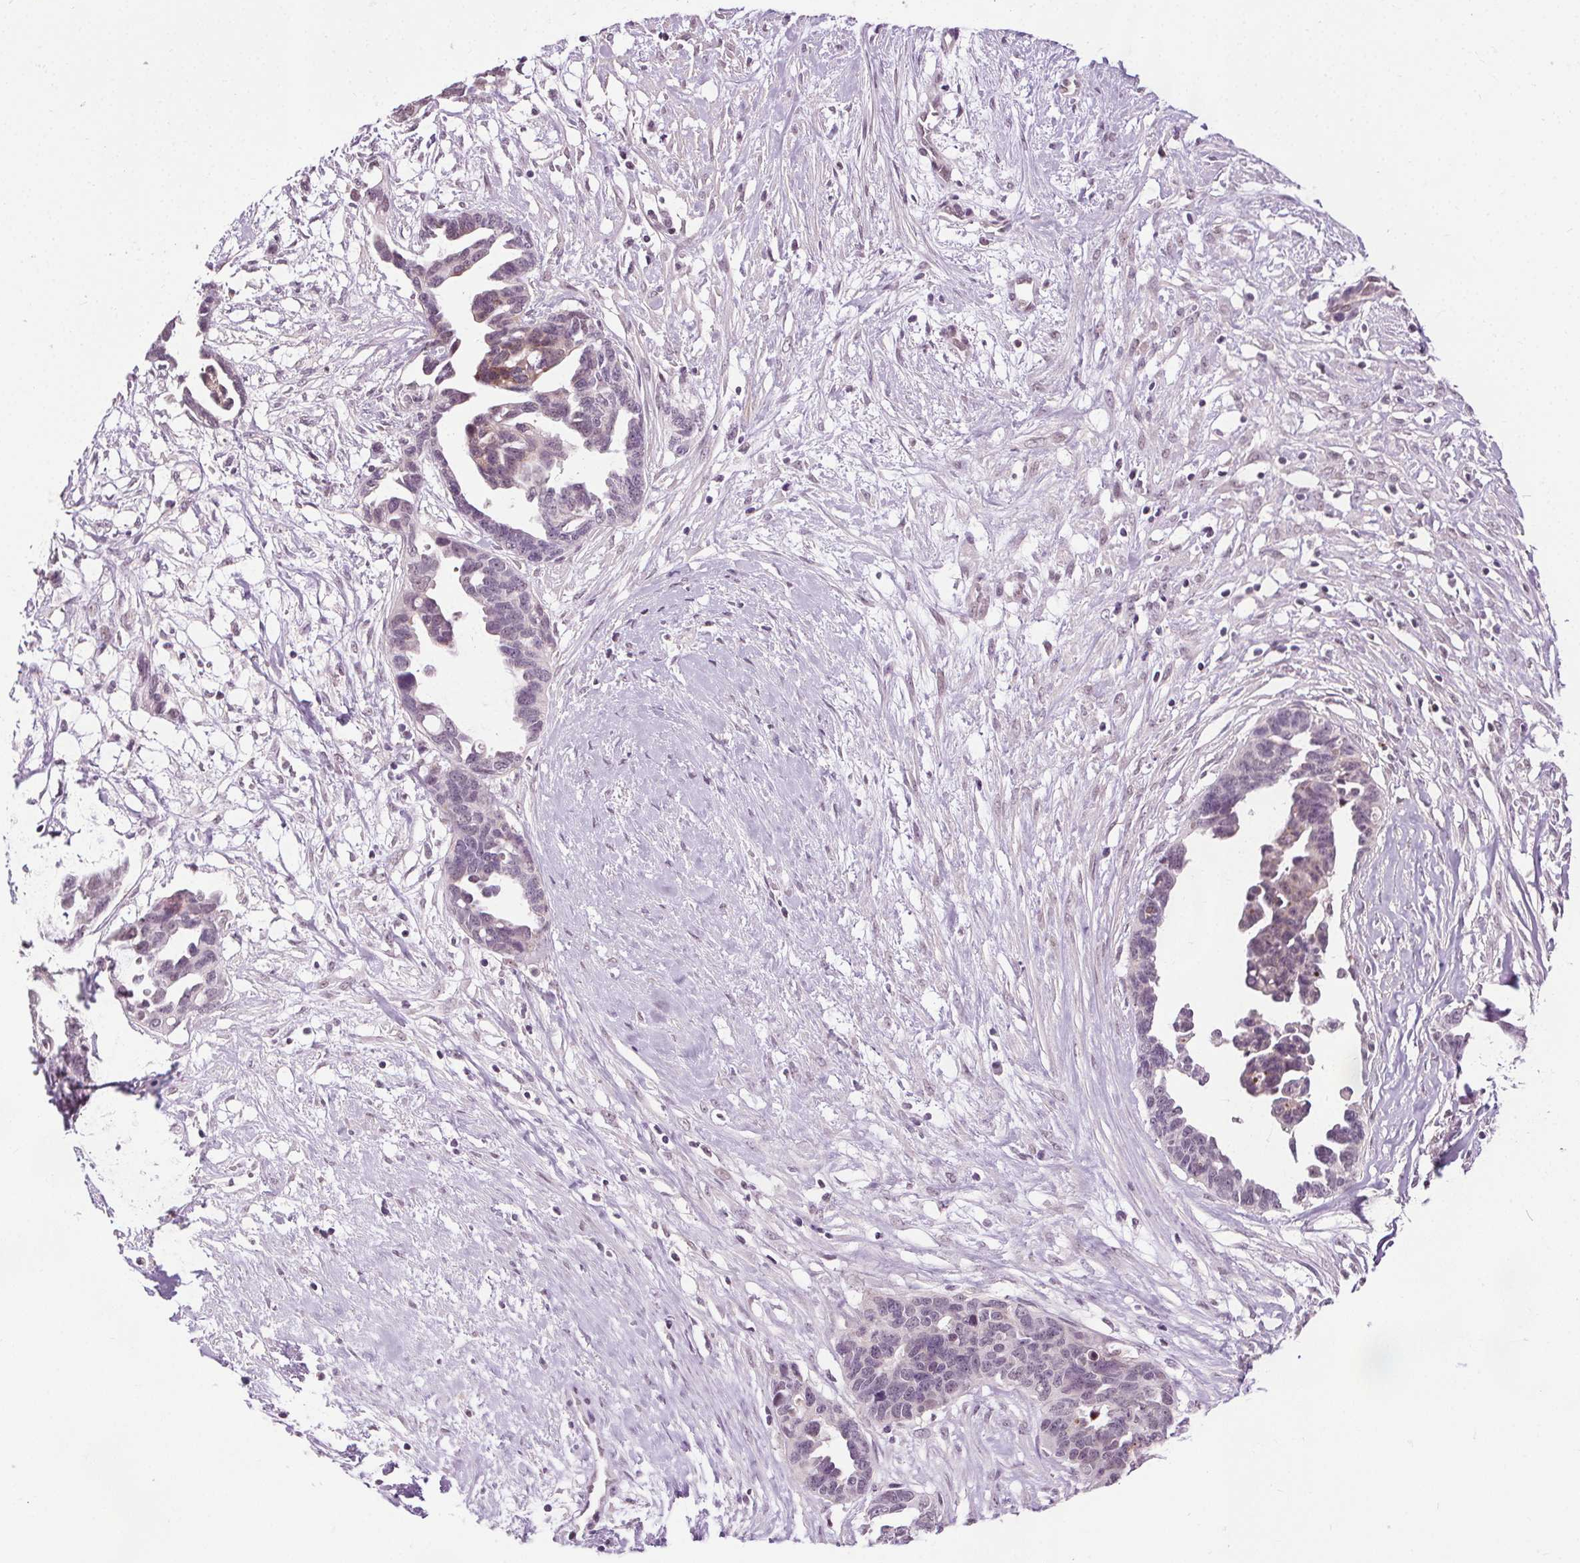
{"staining": {"intensity": "weak", "quantity": "<25%", "location": "cytoplasmic/membranous"}, "tissue": "ovarian cancer", "cell_type": "Tumor cells", "image_type": "cancer", "snomed": [{"axis": "morphology", "description": "Cystadenocarcinoma, serous, NOS"}, {"axis": "topography", "description": "Ovary"}], "caption": "Human ovarian cancer stained for a protein using IHC exhibits no positivity in tumor cells.", "gene": "CEBPA", "patient": {"sex": "female", "age": 69}}